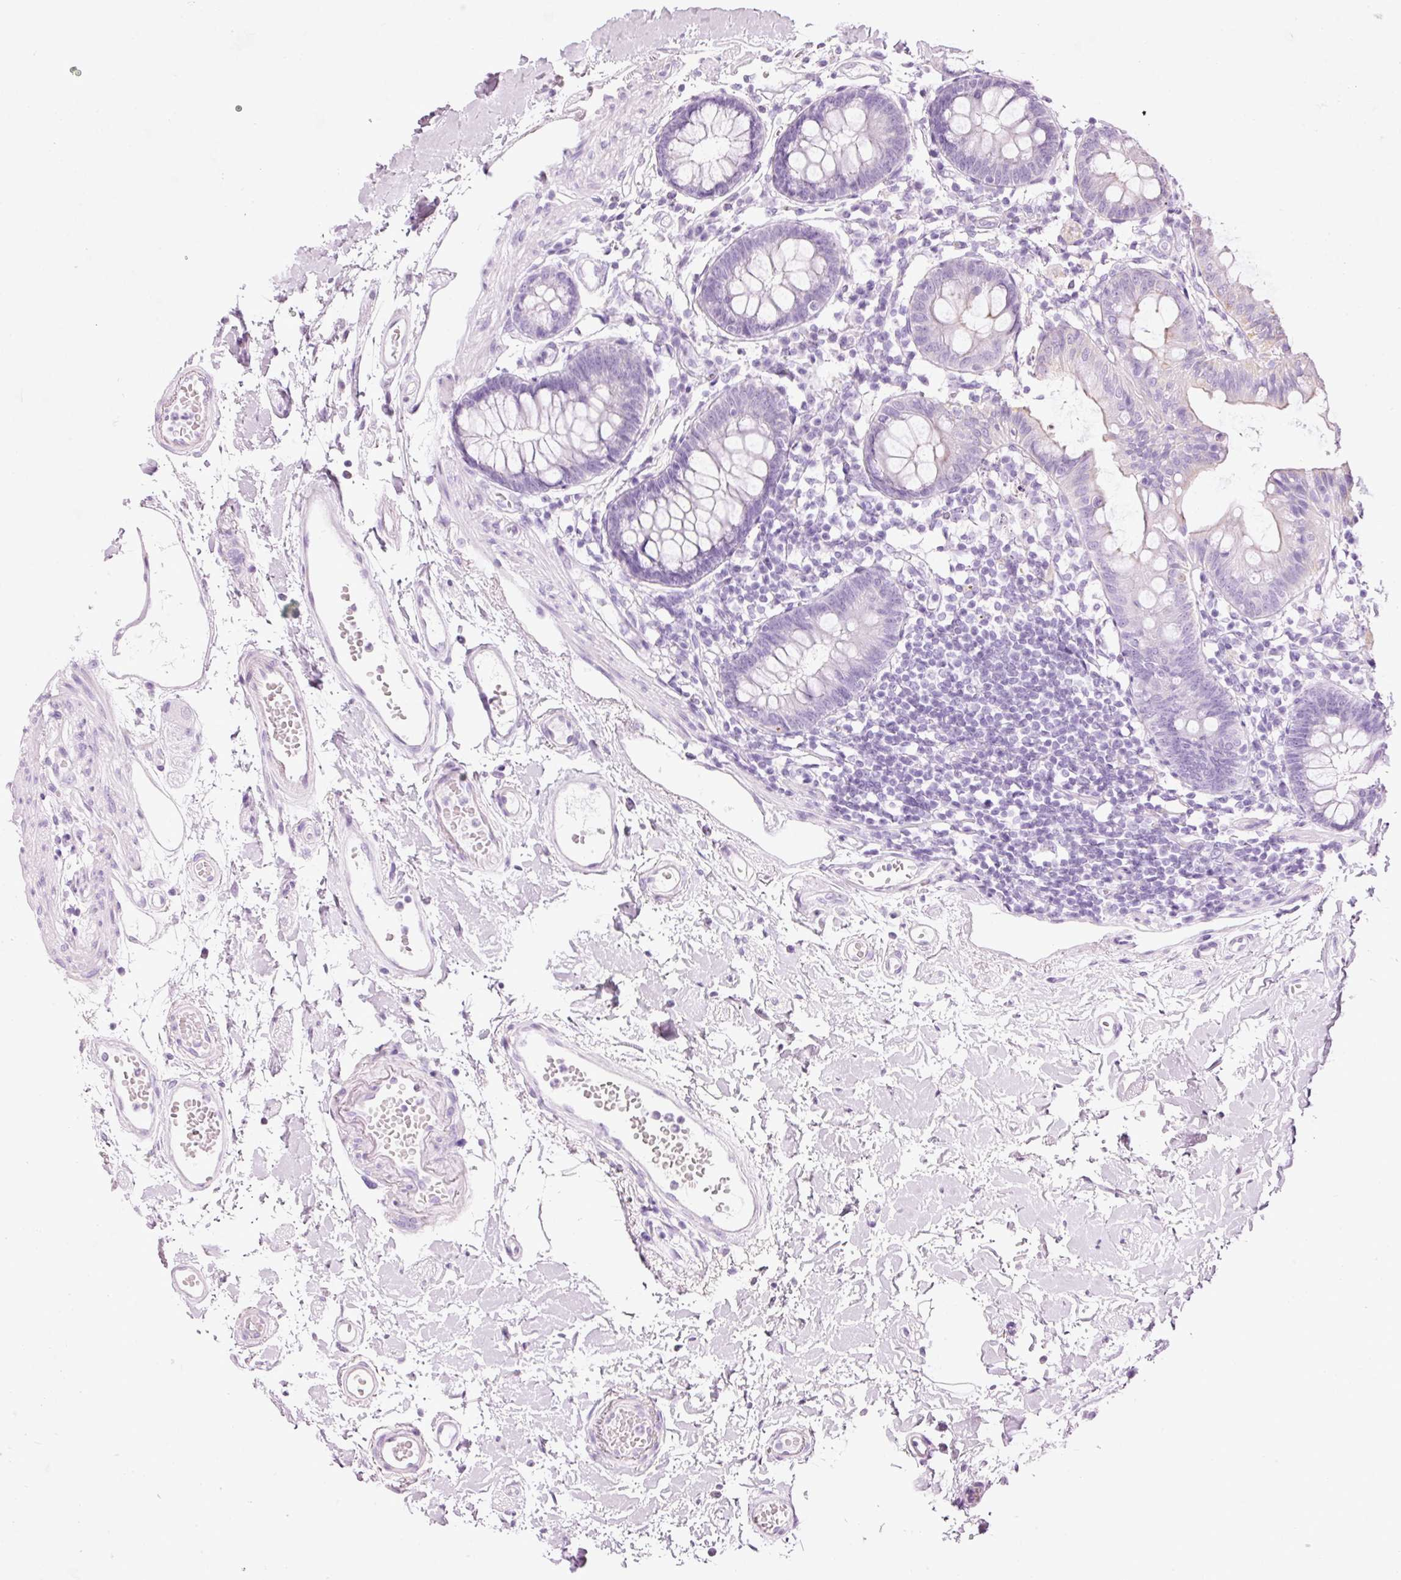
{"staining": {"intensity": "negative", "quantity": "none", "location": "none"}, "tissue": "colon", "cell_type": "Endothelial cells", "image_type": "normal", "snomed": [{"axis": "morphology", "description": "Normal tissue, NOS"}, {"axis": "topography", "description": "Colon"}], "caption": "Protein analysis of benign colon displays no significant staining in endothelial cells.", "gene": "CARD16", "patient": {"sex": "female", "age": 84}}